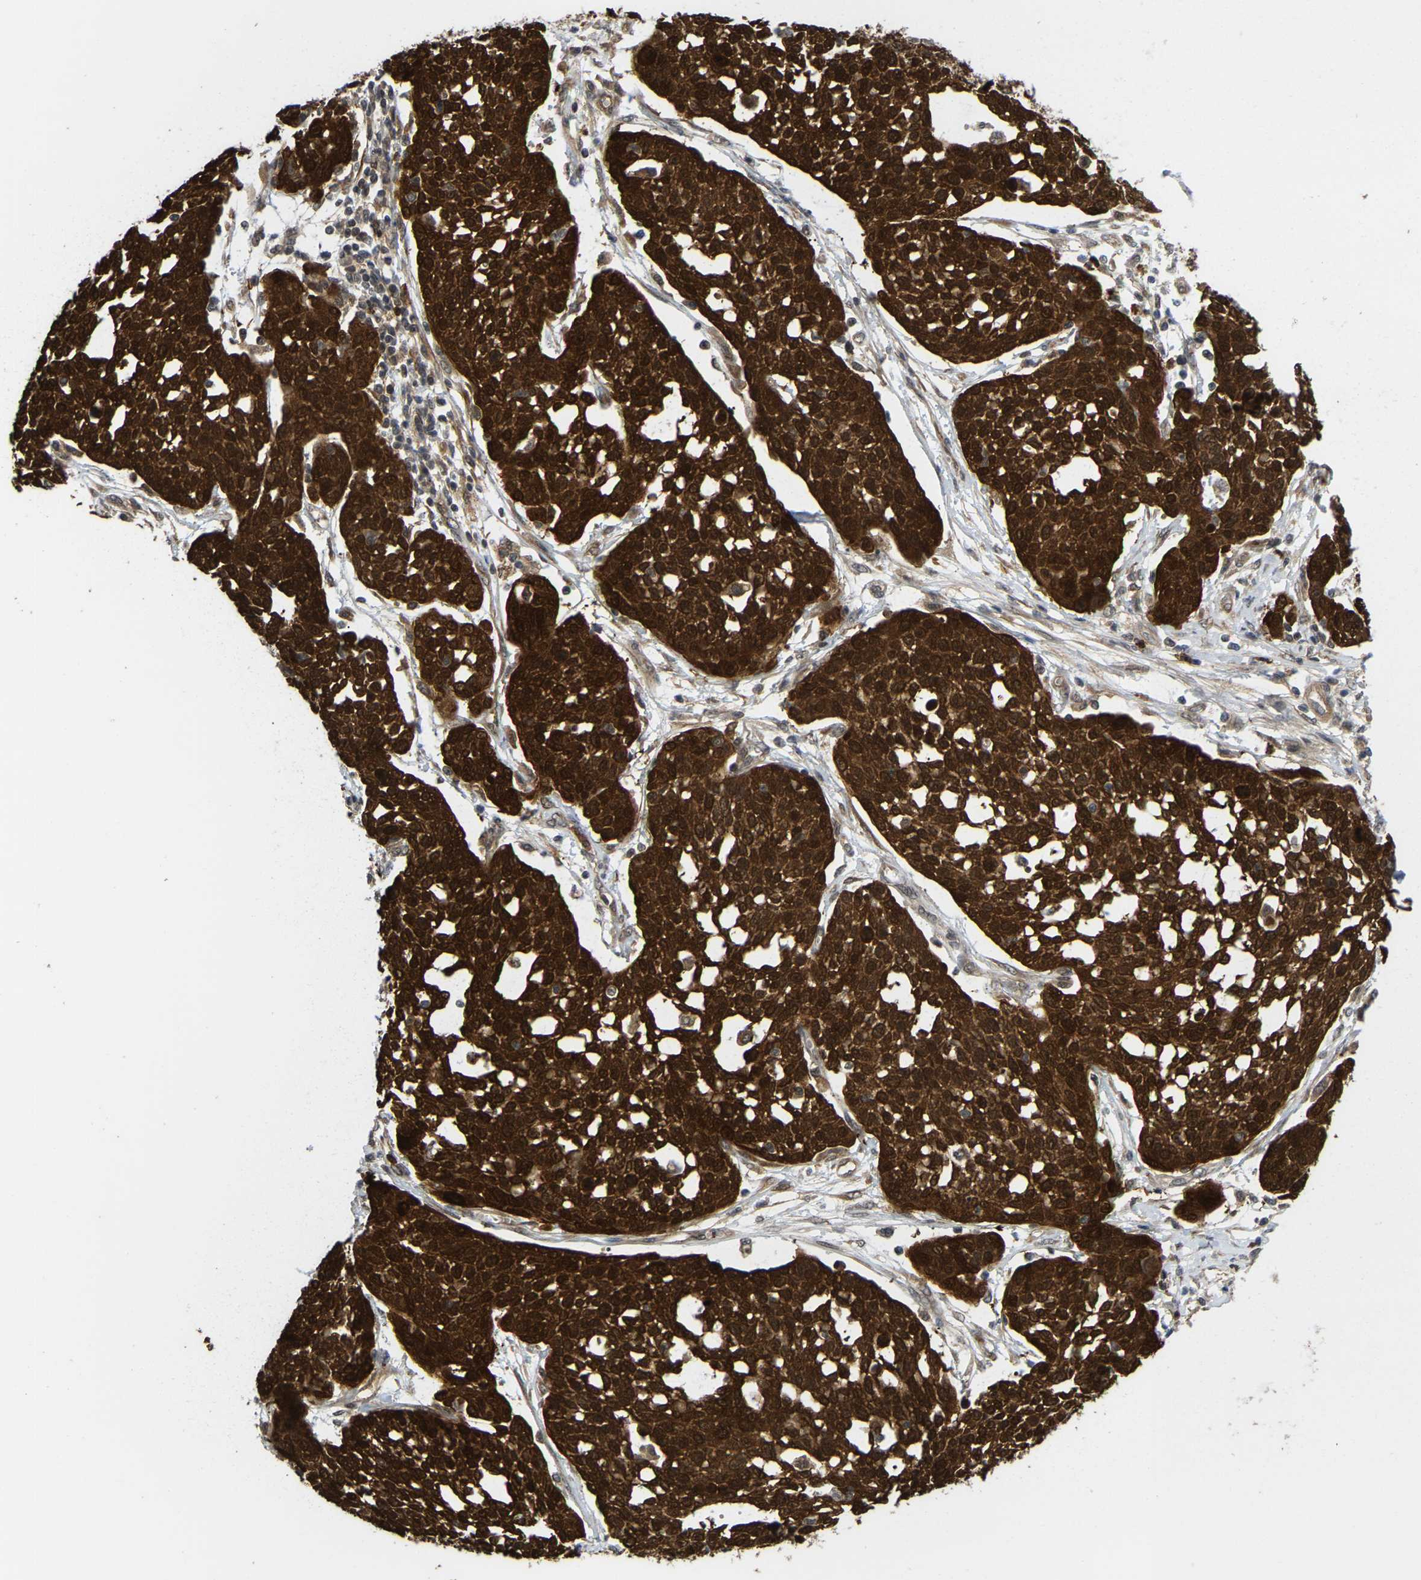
{"staining": {"intensity": "strong", "quantity": ">75%", "location": "cytoplasmic/membranous"}, "tissue": "cervical cancer", "cell_type": "Tumor cells", "image_type": "cancer", "snomed": [{"axis": "morphology", "description": "Squamous cell carcinoma, NOS"}, {"axis": "topography", "description": "Cervix"}], "caption": "The micrograph displays immunohistochemical staining of cervical cancer (squamous cell carcinoma). There is strong cytoplasmic/membranous expression is identified in approximately >75% of tumor cells. Using DAB (brown) and hematoxylin (blue) stains, captured at high magnification using brightfield microscopy.", "gene": "SERPINB5", "patient": {"sex": "female", "age": 34}}